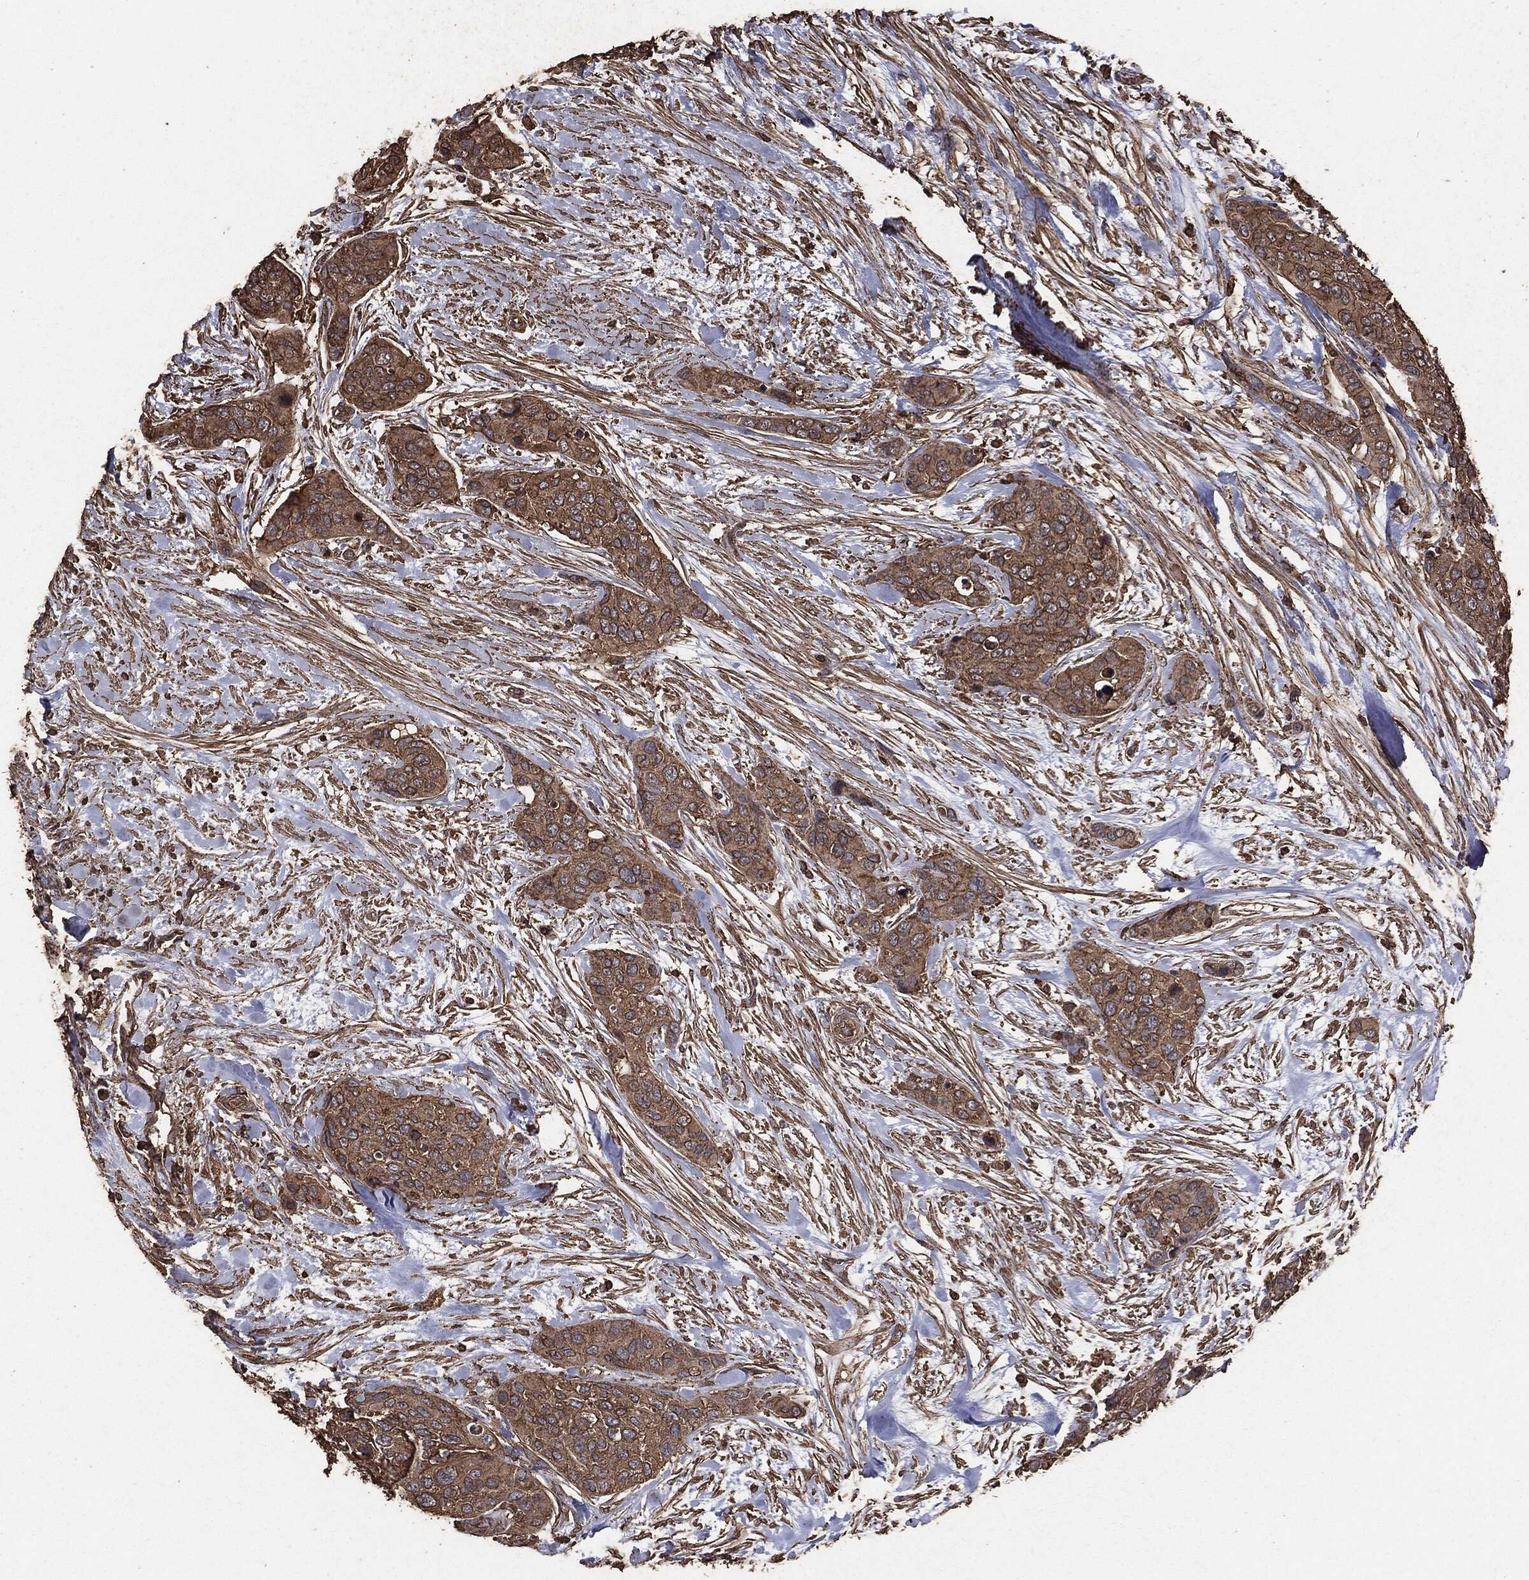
{"staining": {"intensity": "moderate", "quantity": ">75%", "location": "cytoplasmic/membranous"}, "tissue": "urothelial cancer", "cell_type": "Tumor cells", "image_type": "cancer", "snomed": [{"axis": "morphology", "description": "Urothelial carcinoma, High grade"}, {"axis": "topography", "description": "Urinary bladder"}], "caption": "Immunohistochemical staining of human urothelial cancer shows moderate cytoplasmic/membranous protein staining in about >75% of tumor cells. Ihc stains the protein in brown and the nuclei are stained blue.", "gene": "MTOR", "patient": {"sex": "male", "age": 77}}